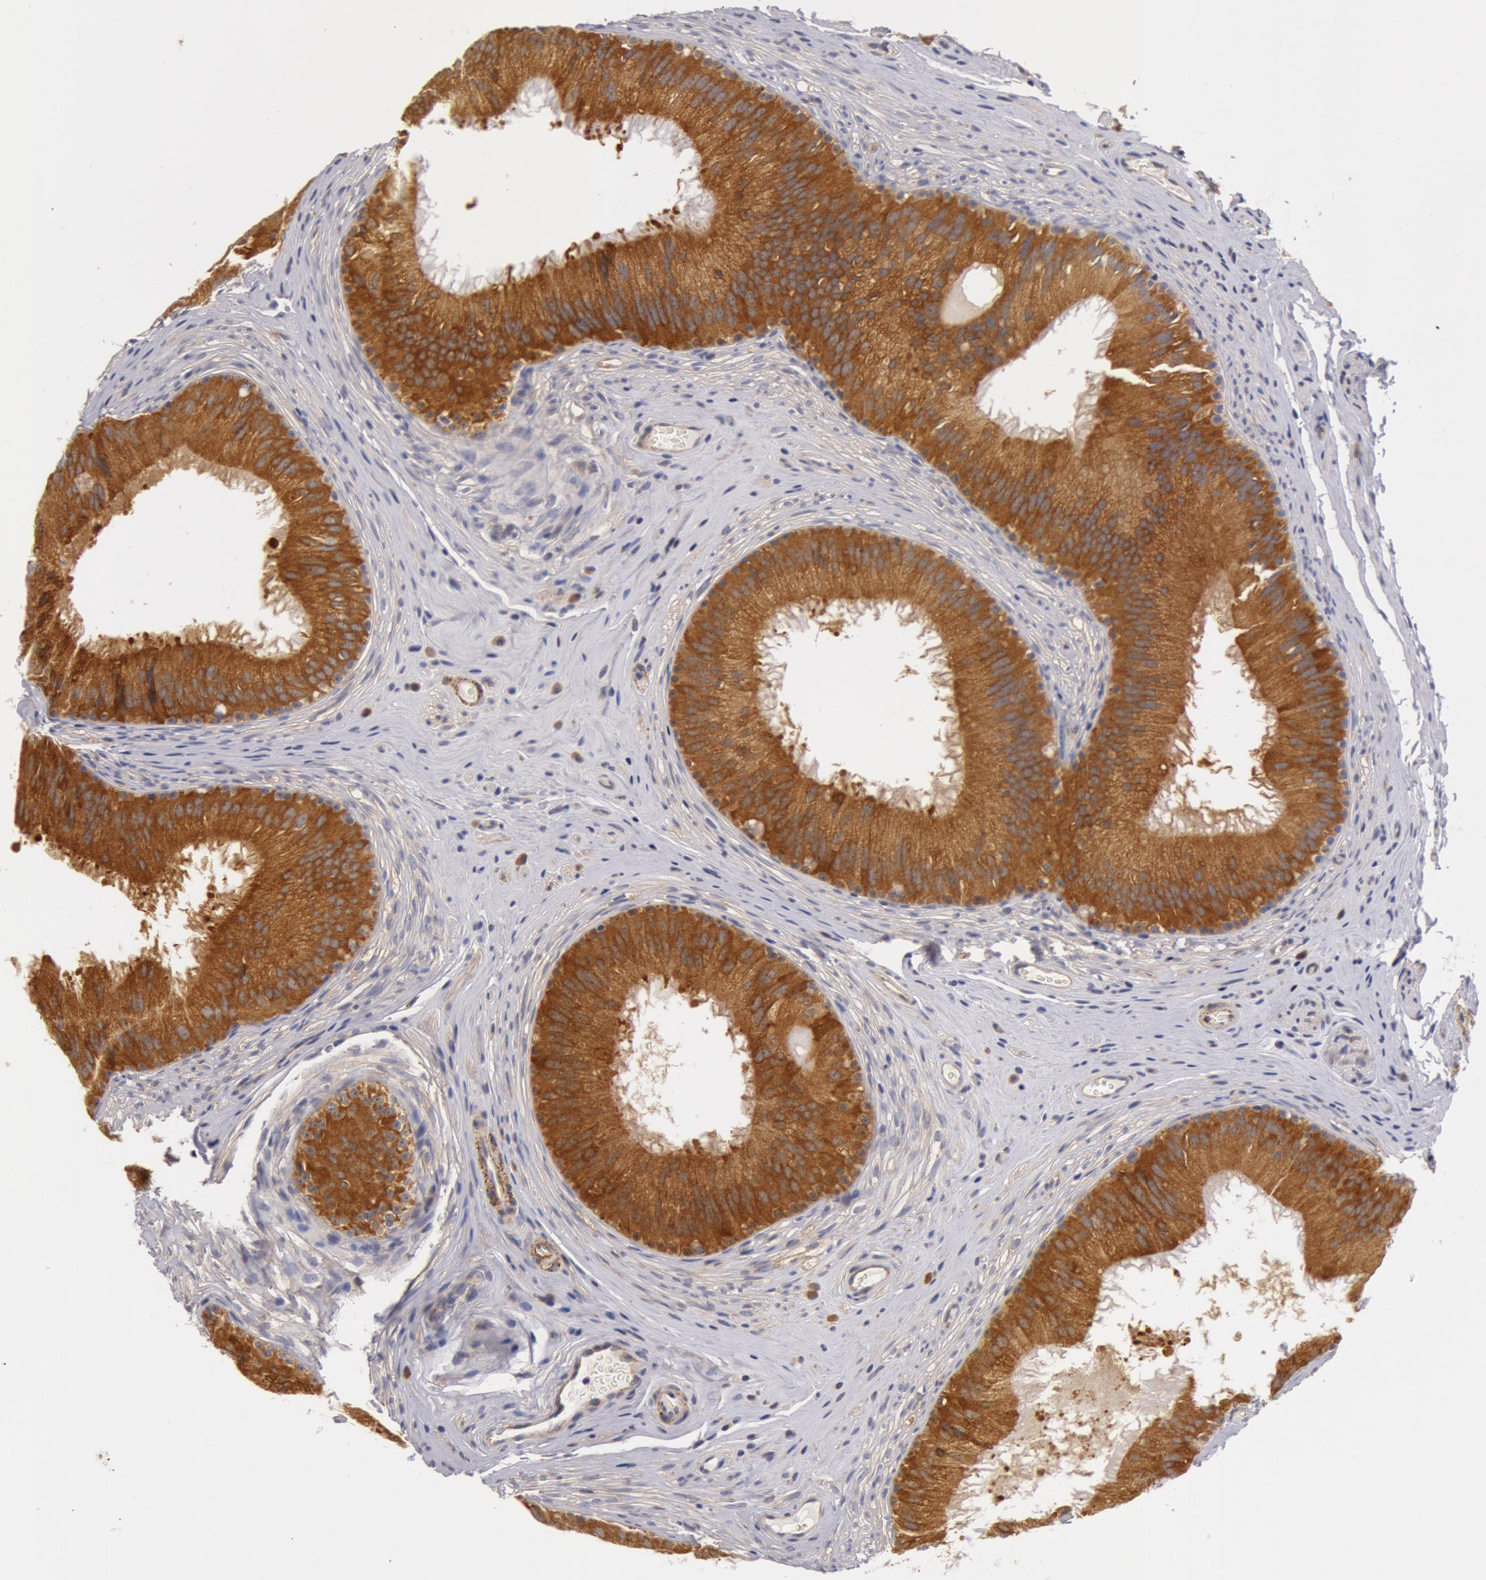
{"staining": {"intensity": "moderate", "quantity": ">75%", "location": "cytoplasmic/membranous"}, "tissue": "epididymis", "cell_type": "Glandular cells", "image_type": "normal", "snomed": [{"axis": "morphology", "description": "Normal tissue, NOS"}, {"axis": "topography", "description": "Epididymis"}], "caption": "A micrograph of human epididymis stained for a protein reveals moderate cytoplasmic/membranous brown staining in glandular cells.", "gene": "IL23A", "patient": {"sex": "male", "age": 32}}